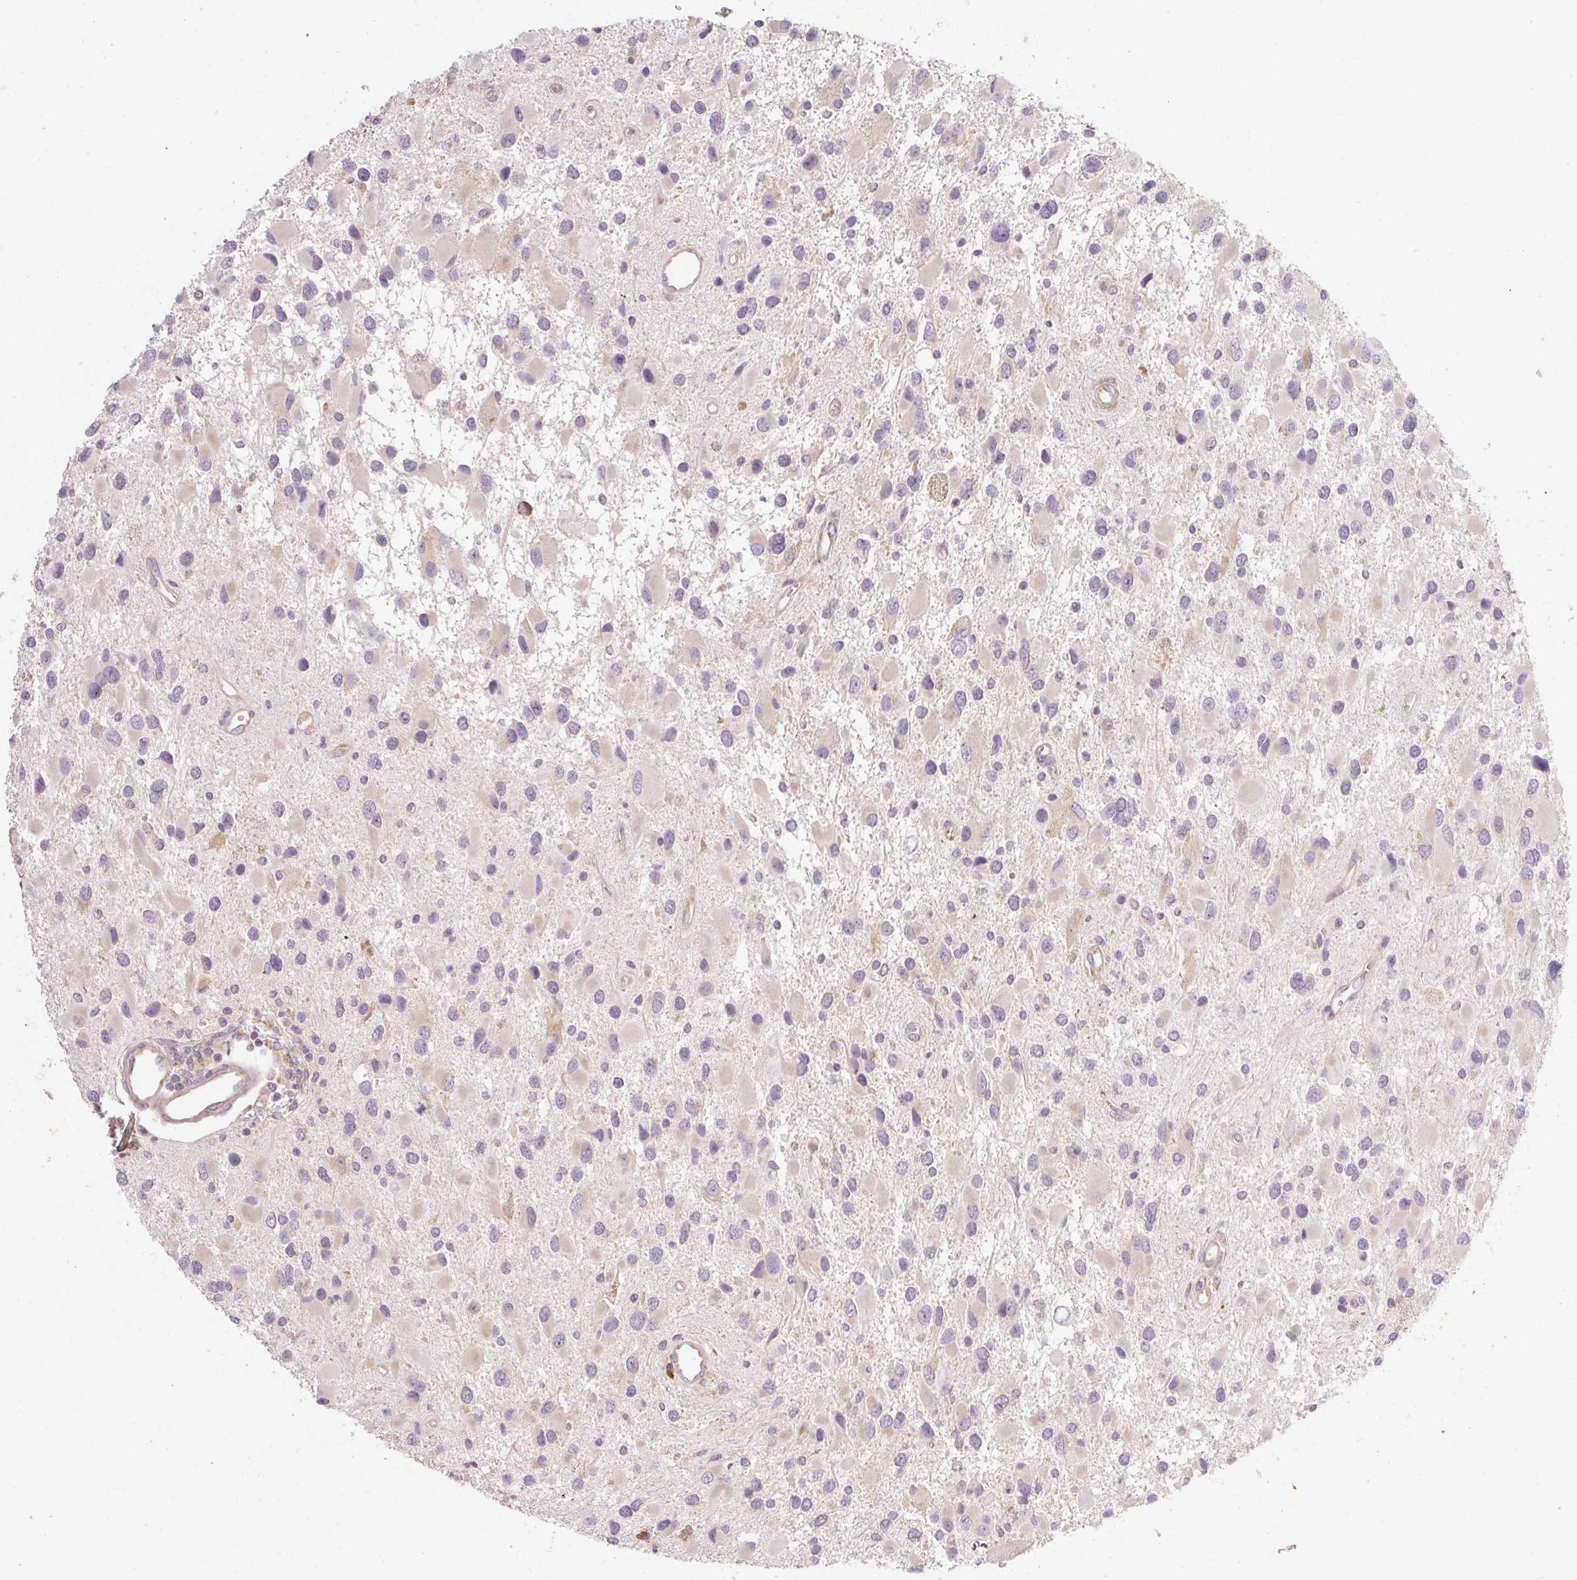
{"staining": {"intensity": "negative", "quantity": "none", "location": "none"}, "tissue": "glioma", "cell_type": "Tumor cells", "image_type": "cancer", "snomed": [{"axis": "morphology", "description": "Glioma, malignant, High grade"}, {"axis": "topography", "description": "Brain"}], "caption": "Immunohistochemistry (IHC) photomicrograph of neoplastic tissue: human glioma stained with DAB (3,3'-diaminobenzidine) shows no significant protein expression in tumor cells.", "gene": "RPL10A", "patient": {"sex": "male", "age": 53}}